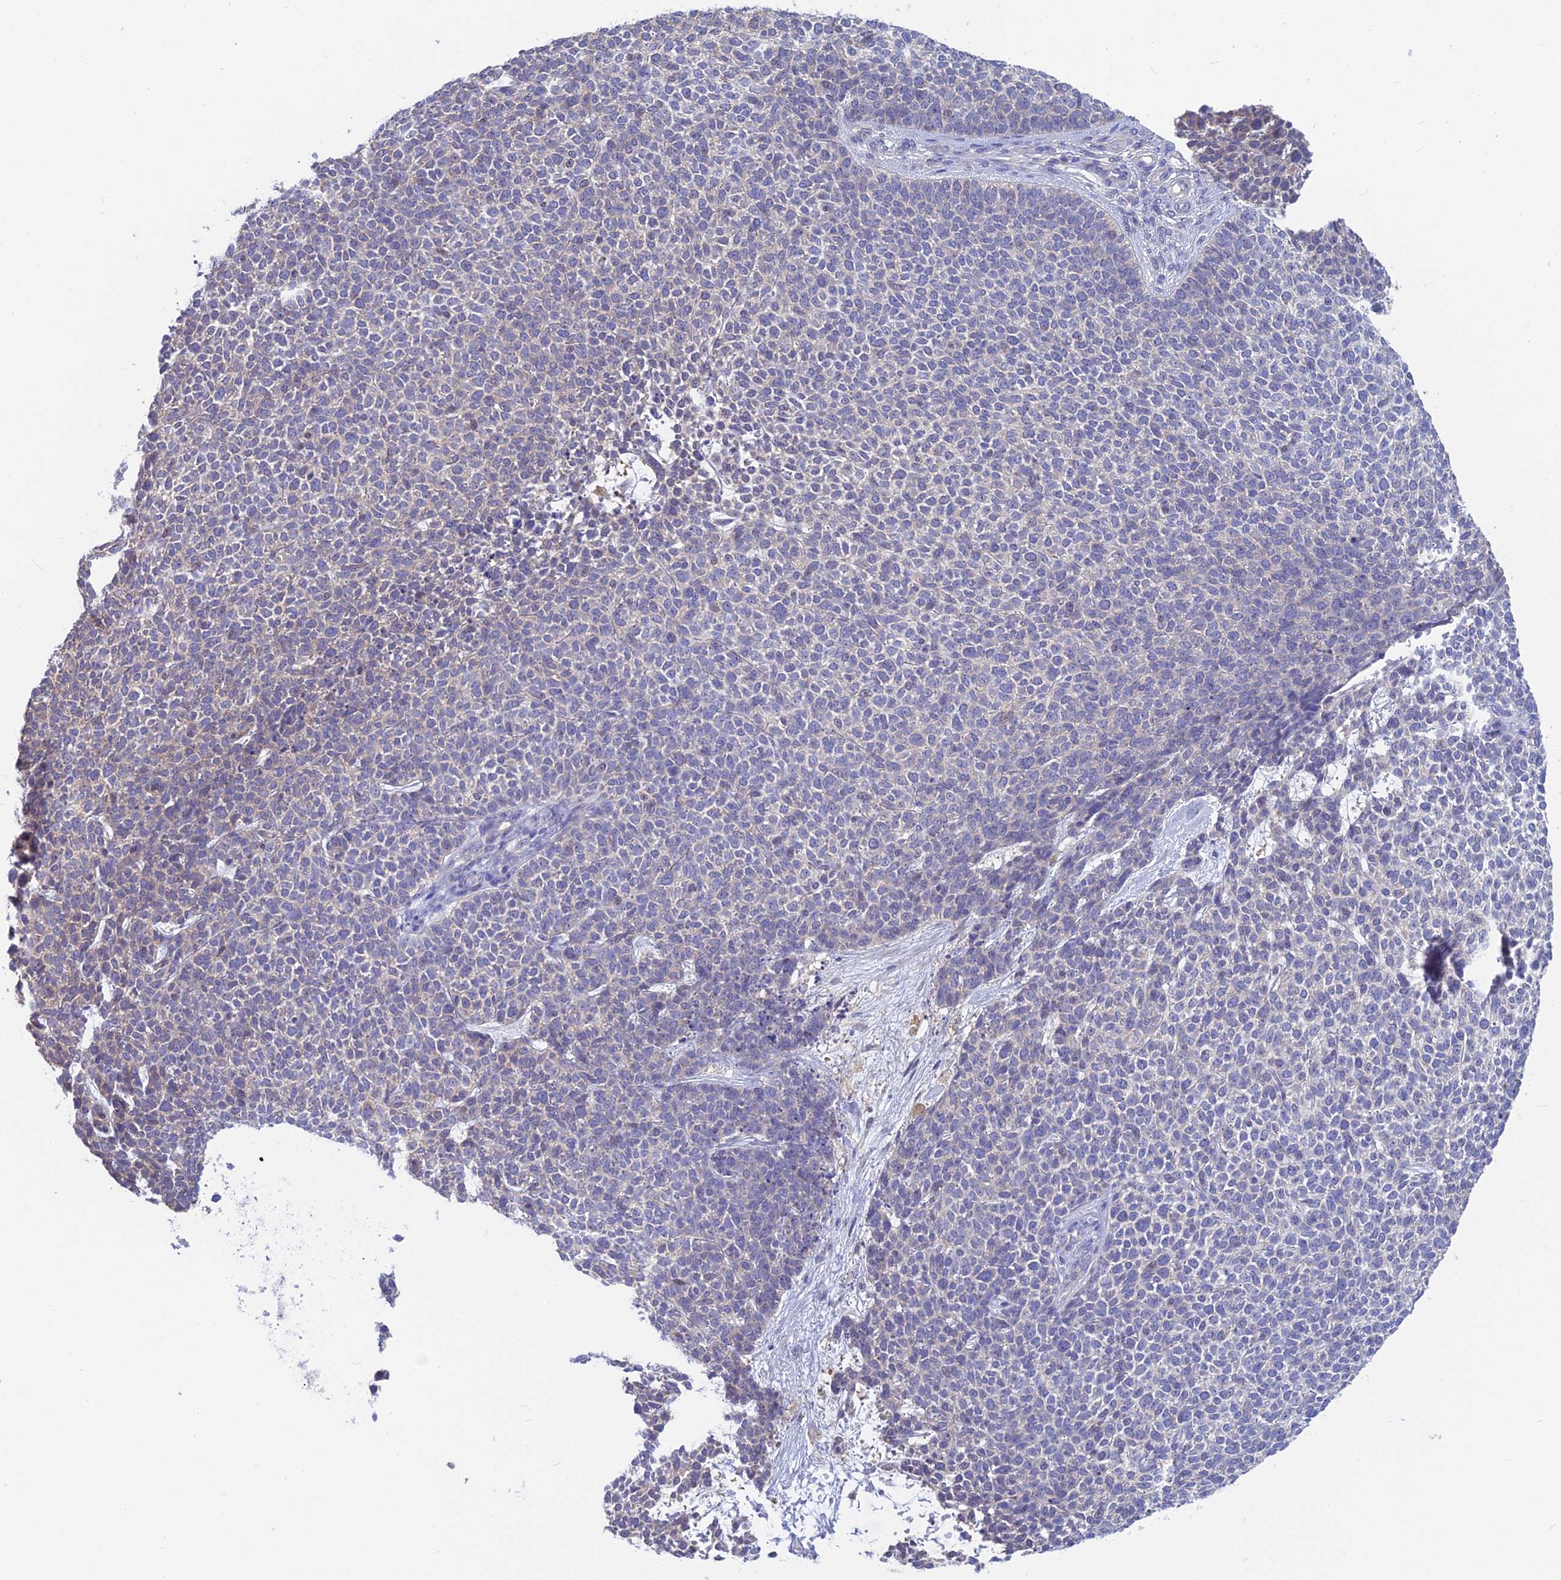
{"staining": {"intensity": "negative", "quantity": "none", "location": "none"}, "tissue": "skin cancer", "cell_type": "Tumor cells", "image_type": "cancer", "snomed": [{"axis": "morphology", "description": "Basal cell carcinoma"}, {"axis": "topography", "description": "Skin"}], "caption": "Image shows no protein staining in tumor cells of basal cell carcinoma (skin) tissue.", "gene": "SNAP91", "patient": {"sex": "female", "age": 84}}